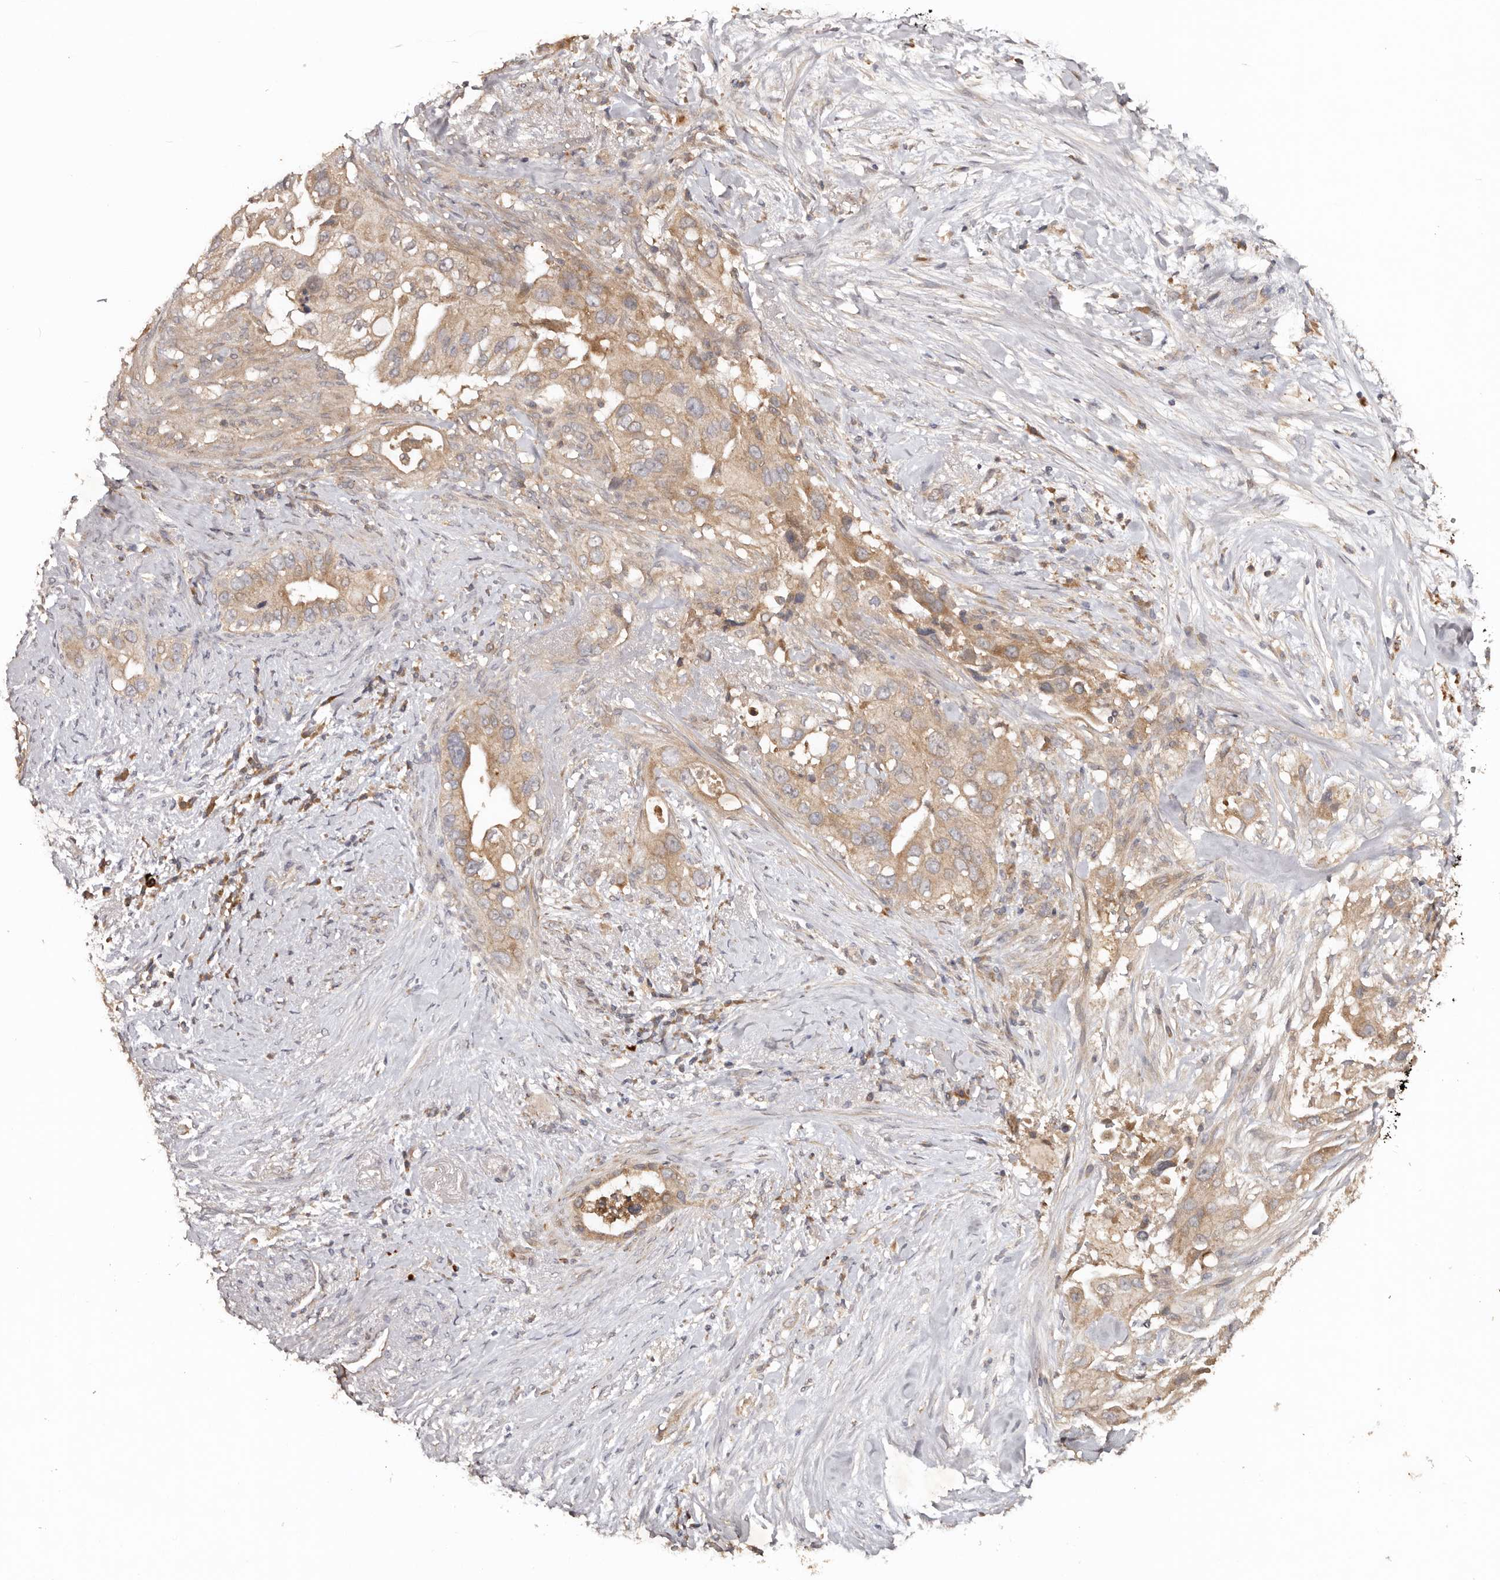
{"staining": {"intensity": "weak", "quantity": ">75%", "location": "cytoplasmic/membranous"}, "tissue": "pancreatic cancer", "cell_type": "Tumor cells", "image_type": "cancer", "snomed": [{"axis": "morphology", "description": "Inflammation, NOS"}, {"axis": "morphology", "description": "Adenocarcinoma, NOS"}, {"axis": "topography", "description": "Pancreas"}], "caption": "Immunohistochemical staining of pancreatic adenocarcinoma shows weak cytoplasmic/membranous protein positivity in about >75% of tumor cells.", "gene": "PKIB", "patient": {"sex": "female", "age": 56}}